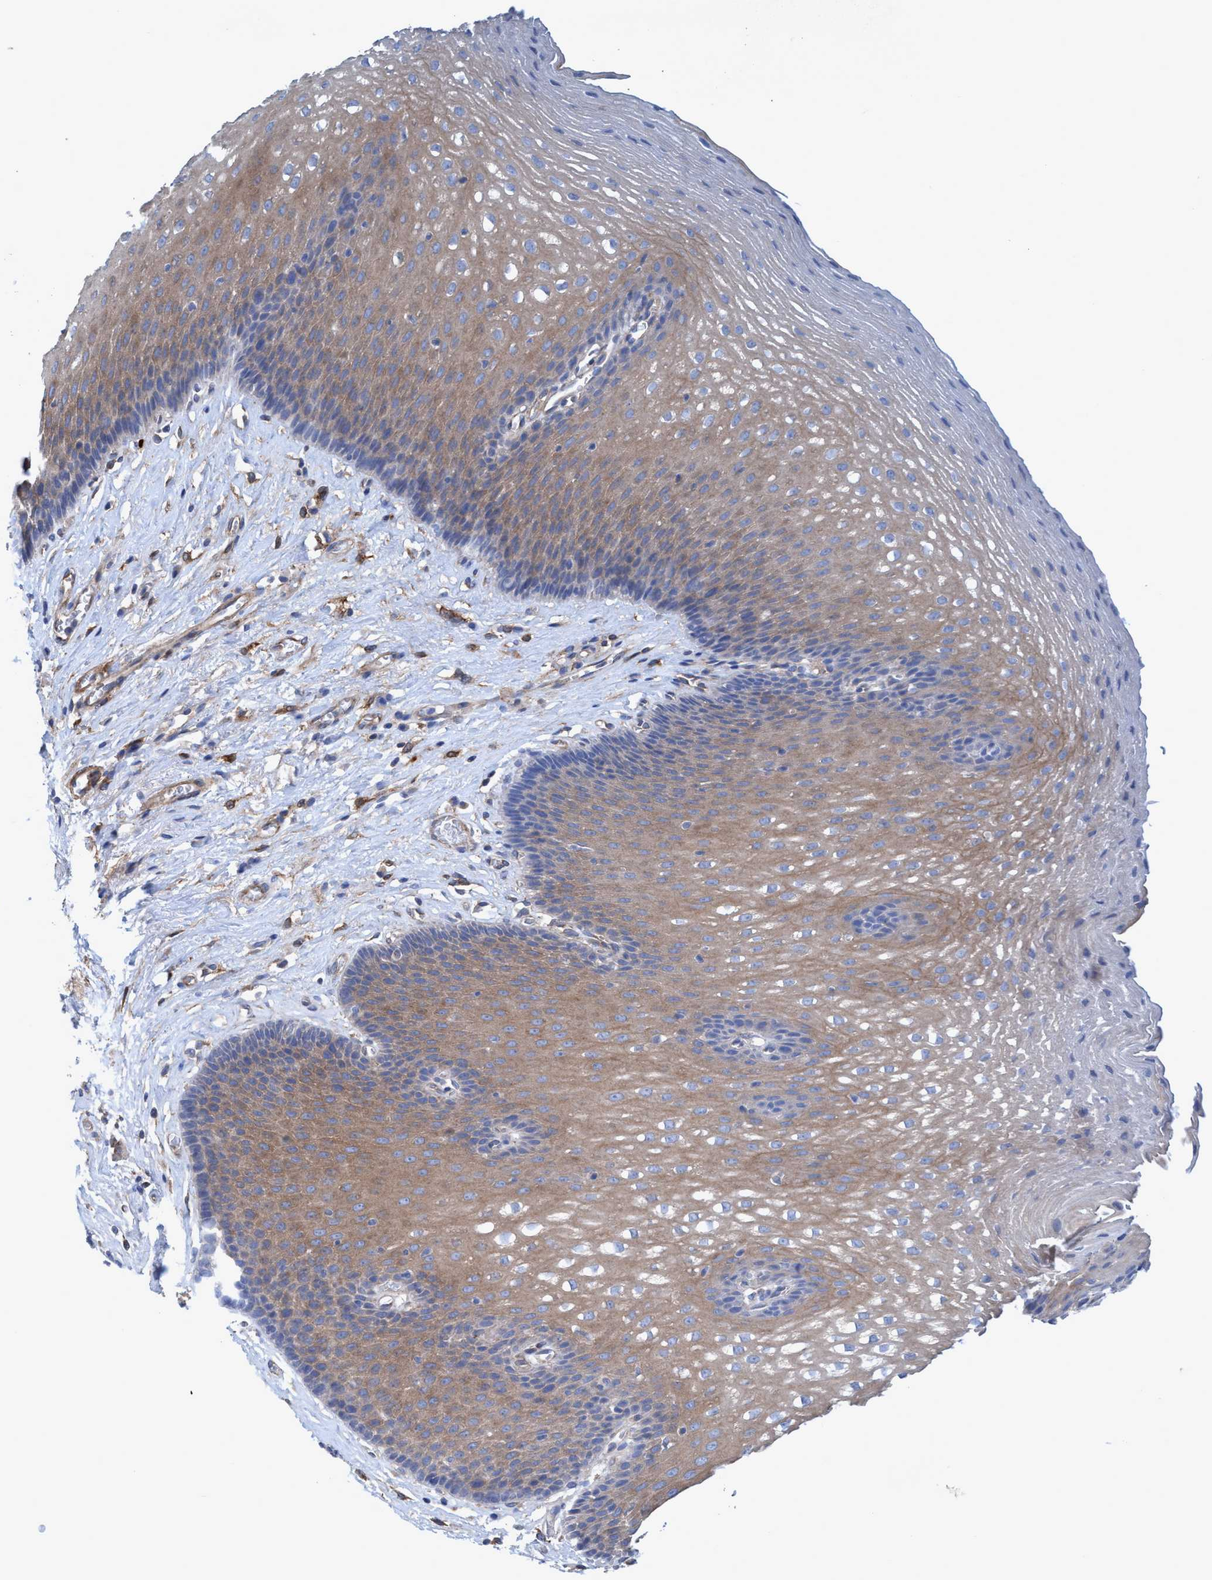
{"staining": {"intensity": "moderate", "quantity": ">75%", "location": "cytoplasmic/membranous"}, "tissue": "esophagus", "cell_type": "Squamous epithelial cells", "image_type": "normal", "snomed": [{"axis": "morphology", "description": "Normal tissue, NOS"}, {"axis": "topography", "description": "Esophagus"}], "caption": "High-power microscopy captured an IHC histopathology image of normal esophagus, revealing moderate cytoplasmic/membranous positivity in about >75% of squamous epithelial cells.", "gene": "GULP1", "patient": {"sex": "male", "age": 48}}